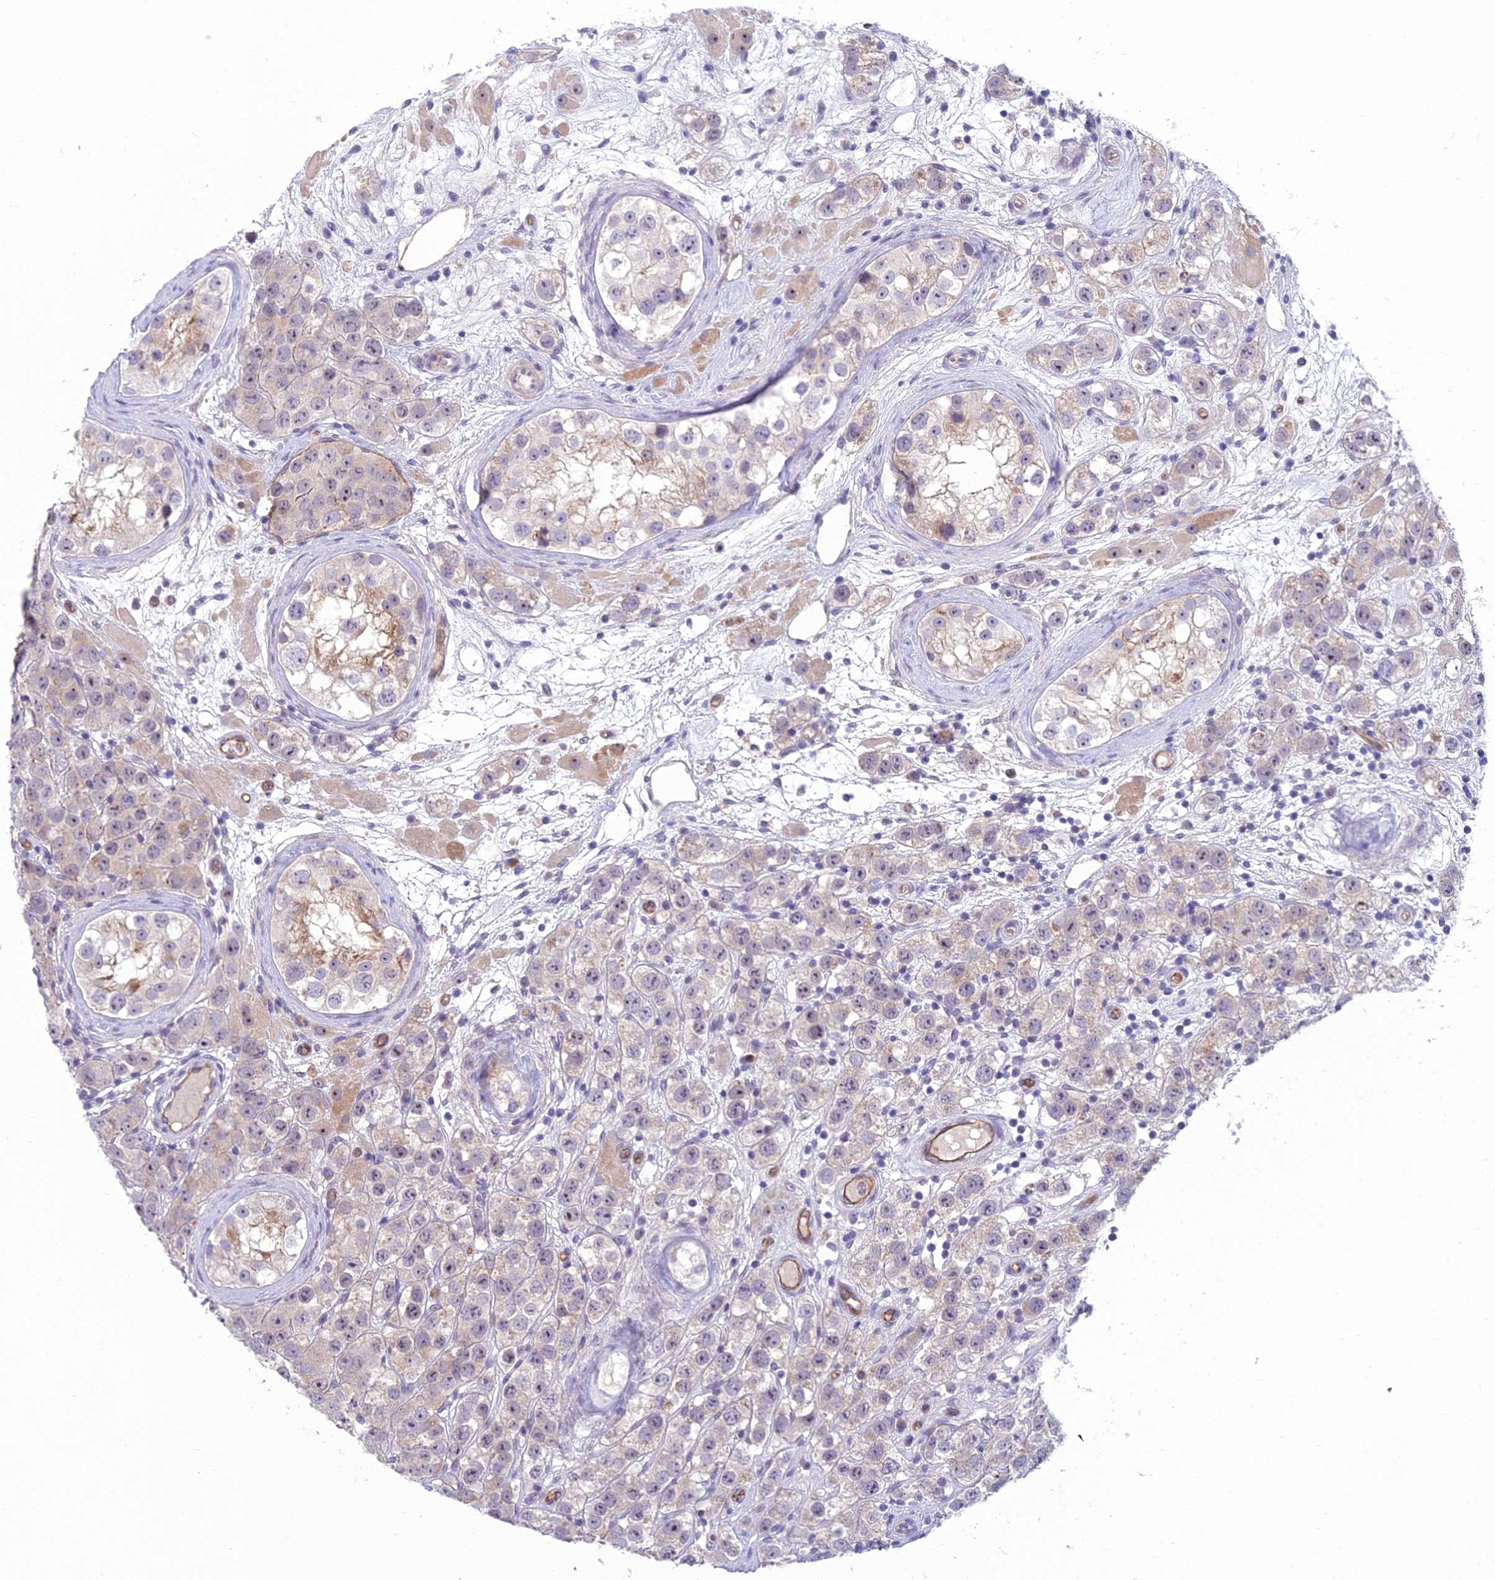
{"staining": {"intensity": "weak", "quantity": "<25%", "location": "cytoplasmic/membranous"}, "tissue": "testis cancer", "cell_type": "Tumor cells", "image_type": "cancer", "snomed": [{"axis": "morphology", "description": "Seminoma, NOS"}, {"axis": "topography", "description": "Testis"}], "caption": "Tumor cells show no significant protein expression in seminoma (testis).", "gene": "BBS7", "patient": {"sex": "male", "age": 28}}